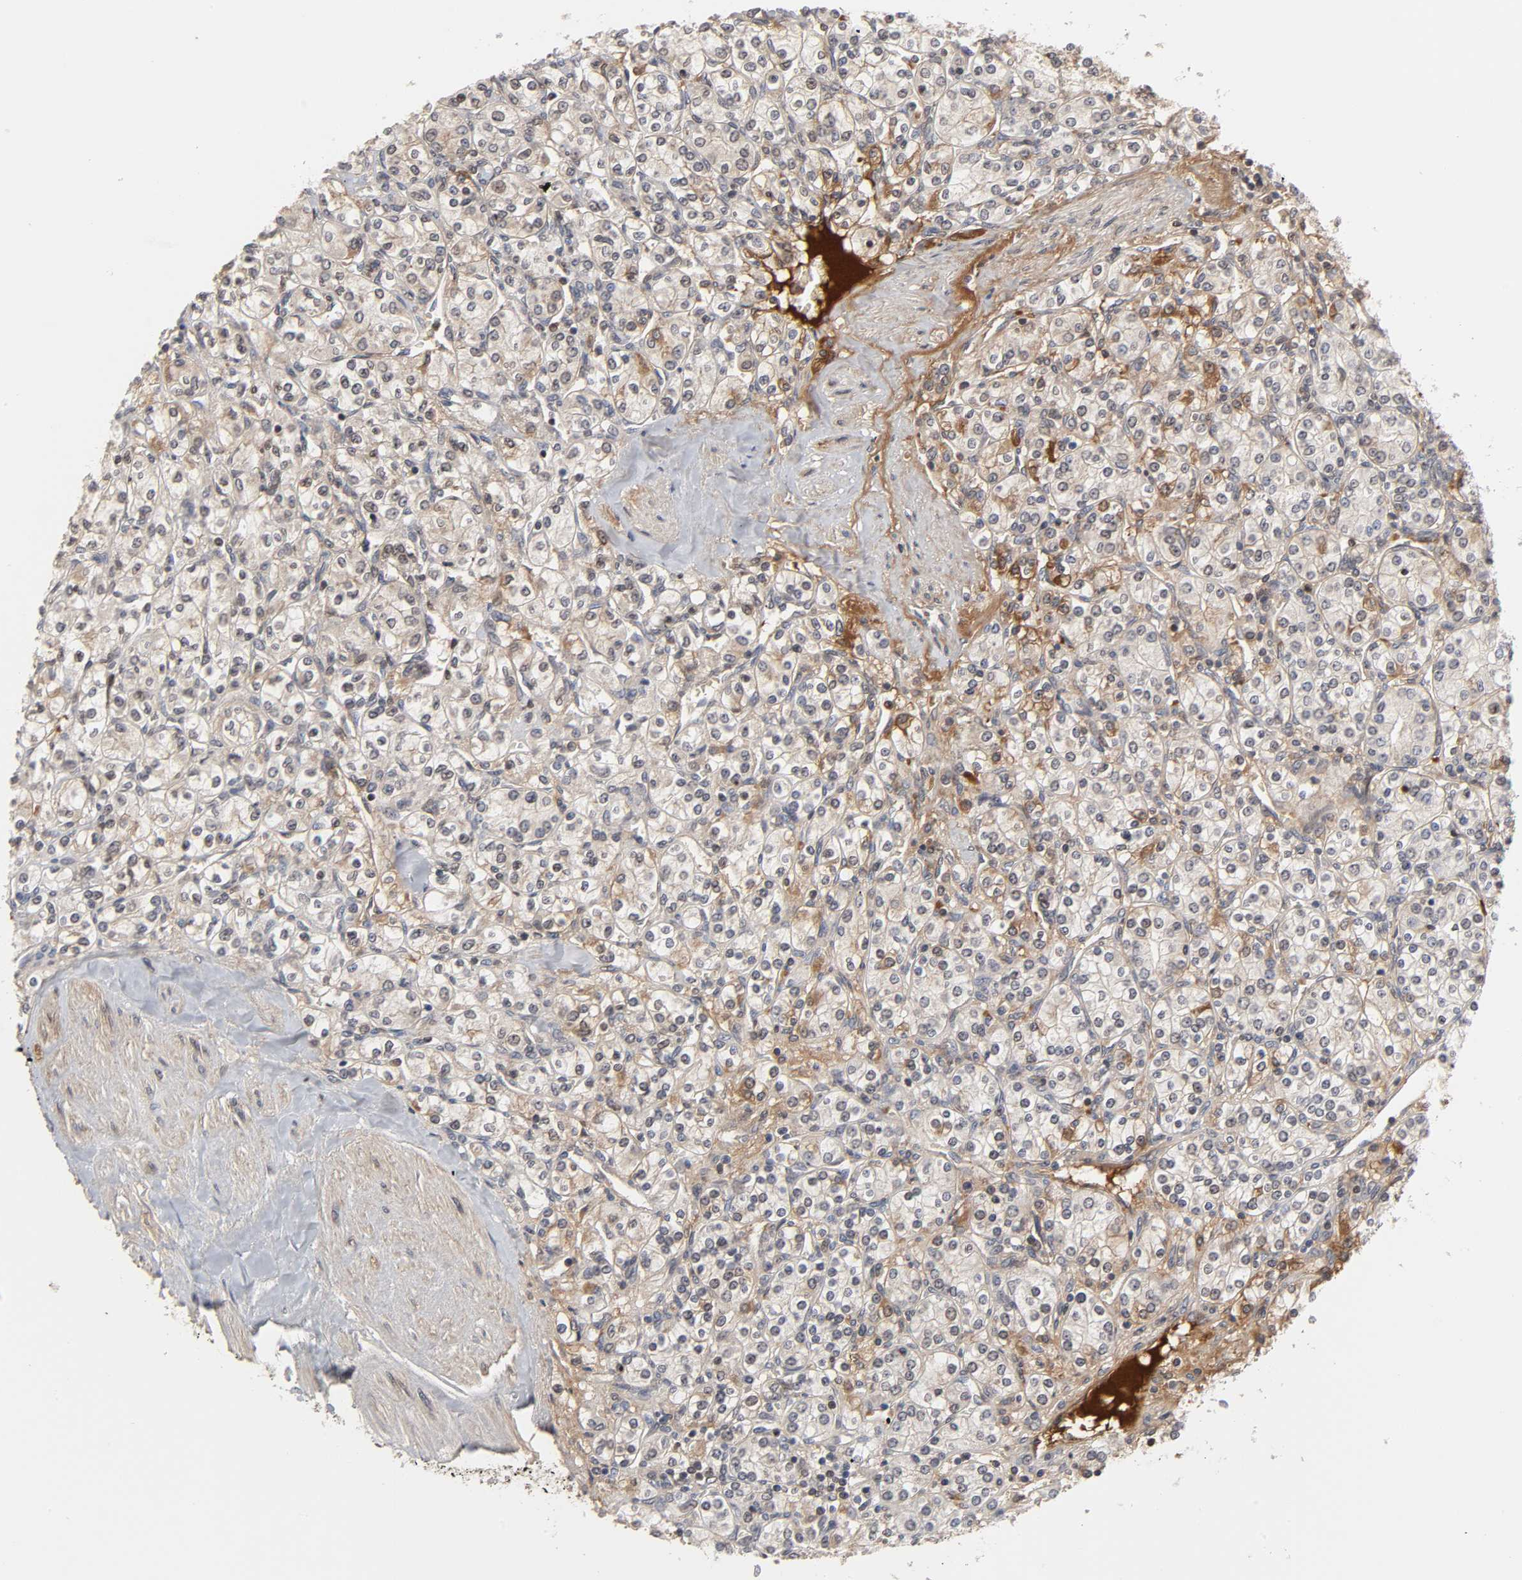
{"staining": {"intensity": "moderate", "quantity": "25%-75%", "location": "cytoplasmic/membranous,nuclear"}, "tissue": "renal cancer", "cell_type": "Tumor cells", "image_type": "cancer", "snomed": [{"axis": "morphology", "description": "Adenocarcinoma, NOS"}, {"axis": "topography", "description": "Kidney"}], "caption": "Renal cancer stained with a brown dye reveals moderate cytoplasmic/membranous and nuclear positive expression in about 25%-75% of tumor cells.", "gene": "CPN2", "patient": {"sex": "male", "age": 77}}